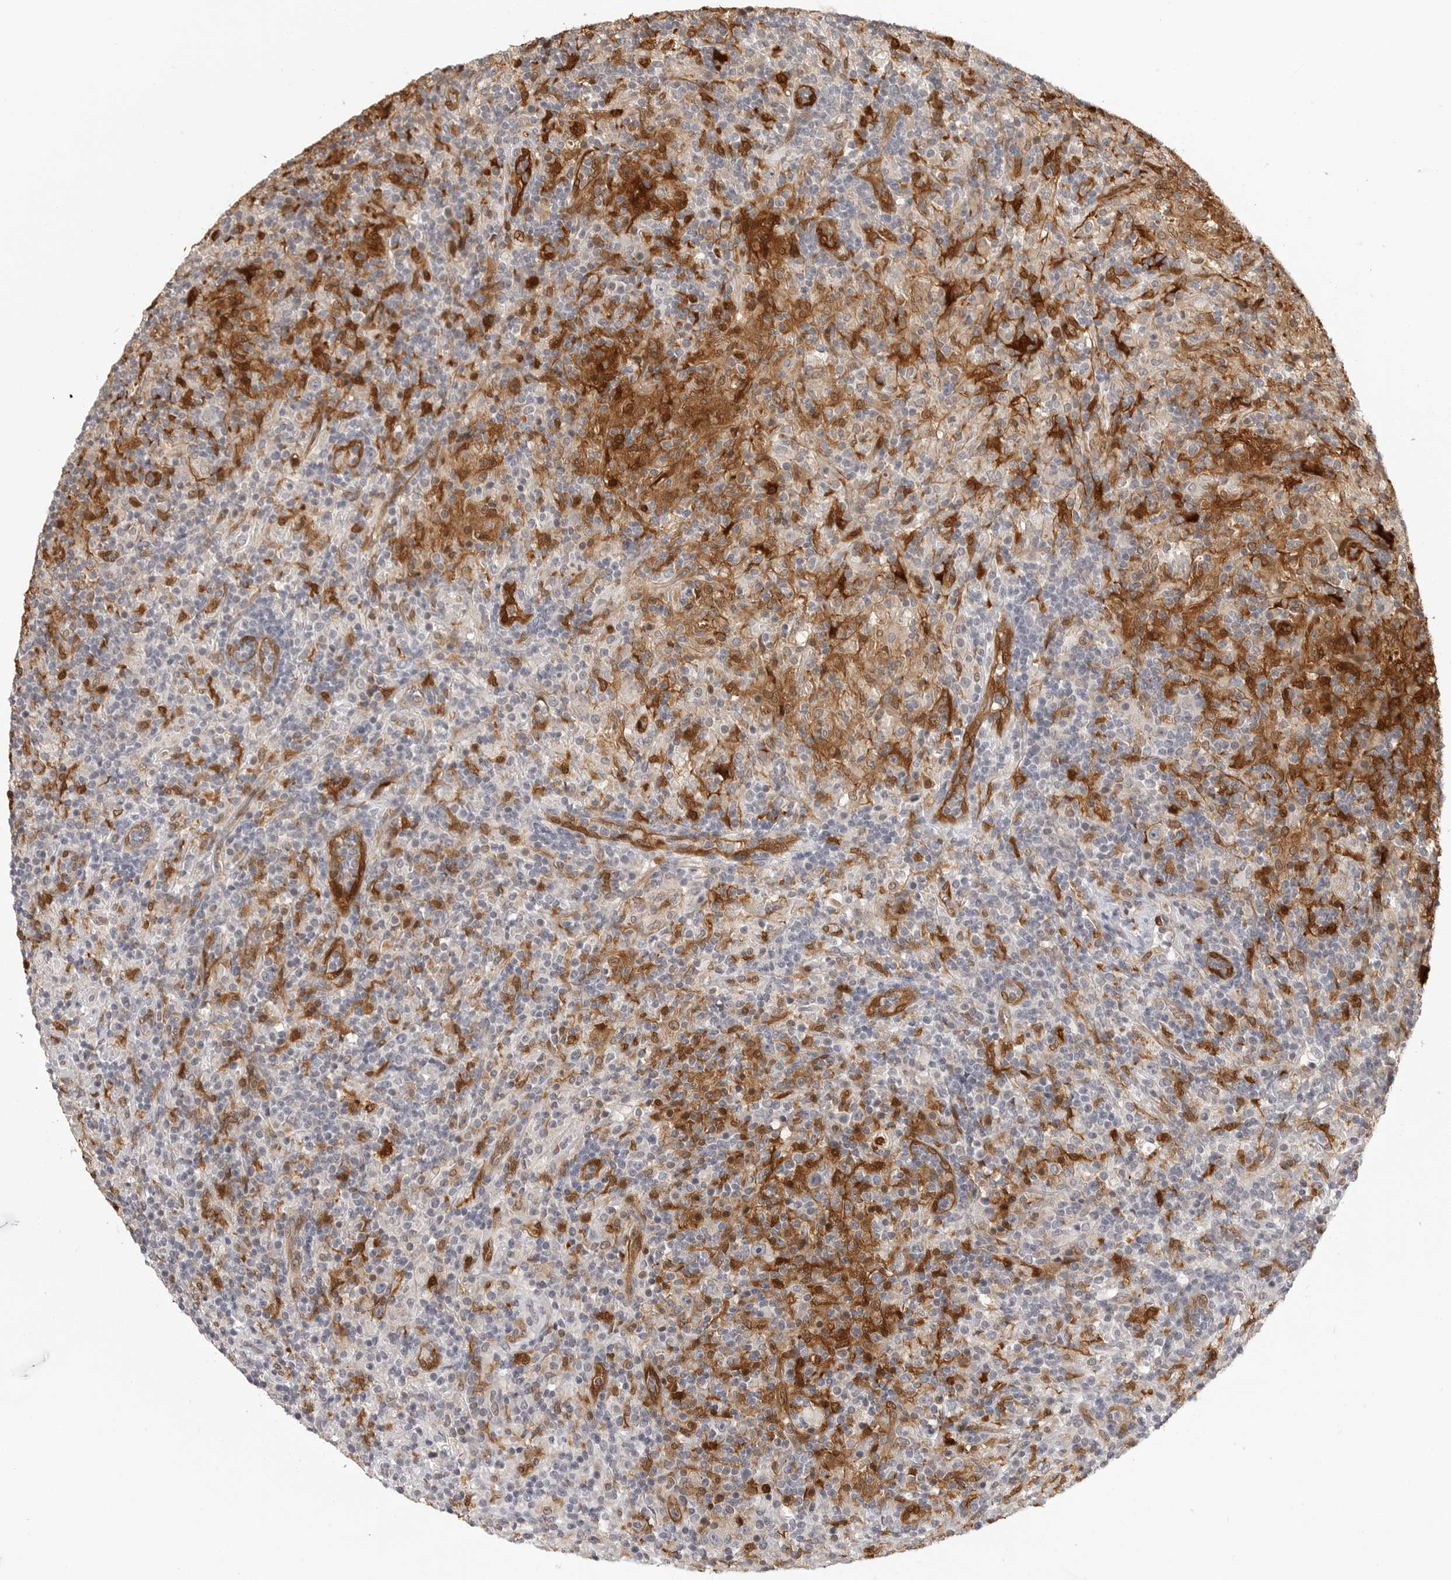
{"staining": {"intensity": "negative", "quantity": "none", "location": "none"}, "tissue": "lymphoma", "cell_type": "Tumor cells", "image_type": "cancer", "snomed": [{"axis": "morphology", "description": "Hodgkin's disease, NOS"}, {"axis": "topography", "description": "Lymph node"}], "caption": "The photomicrograph shows no significant staining in tumor cells of lymphoma.", "gene": "IDO1", "patient": {"sex": "male", "age": 70}}